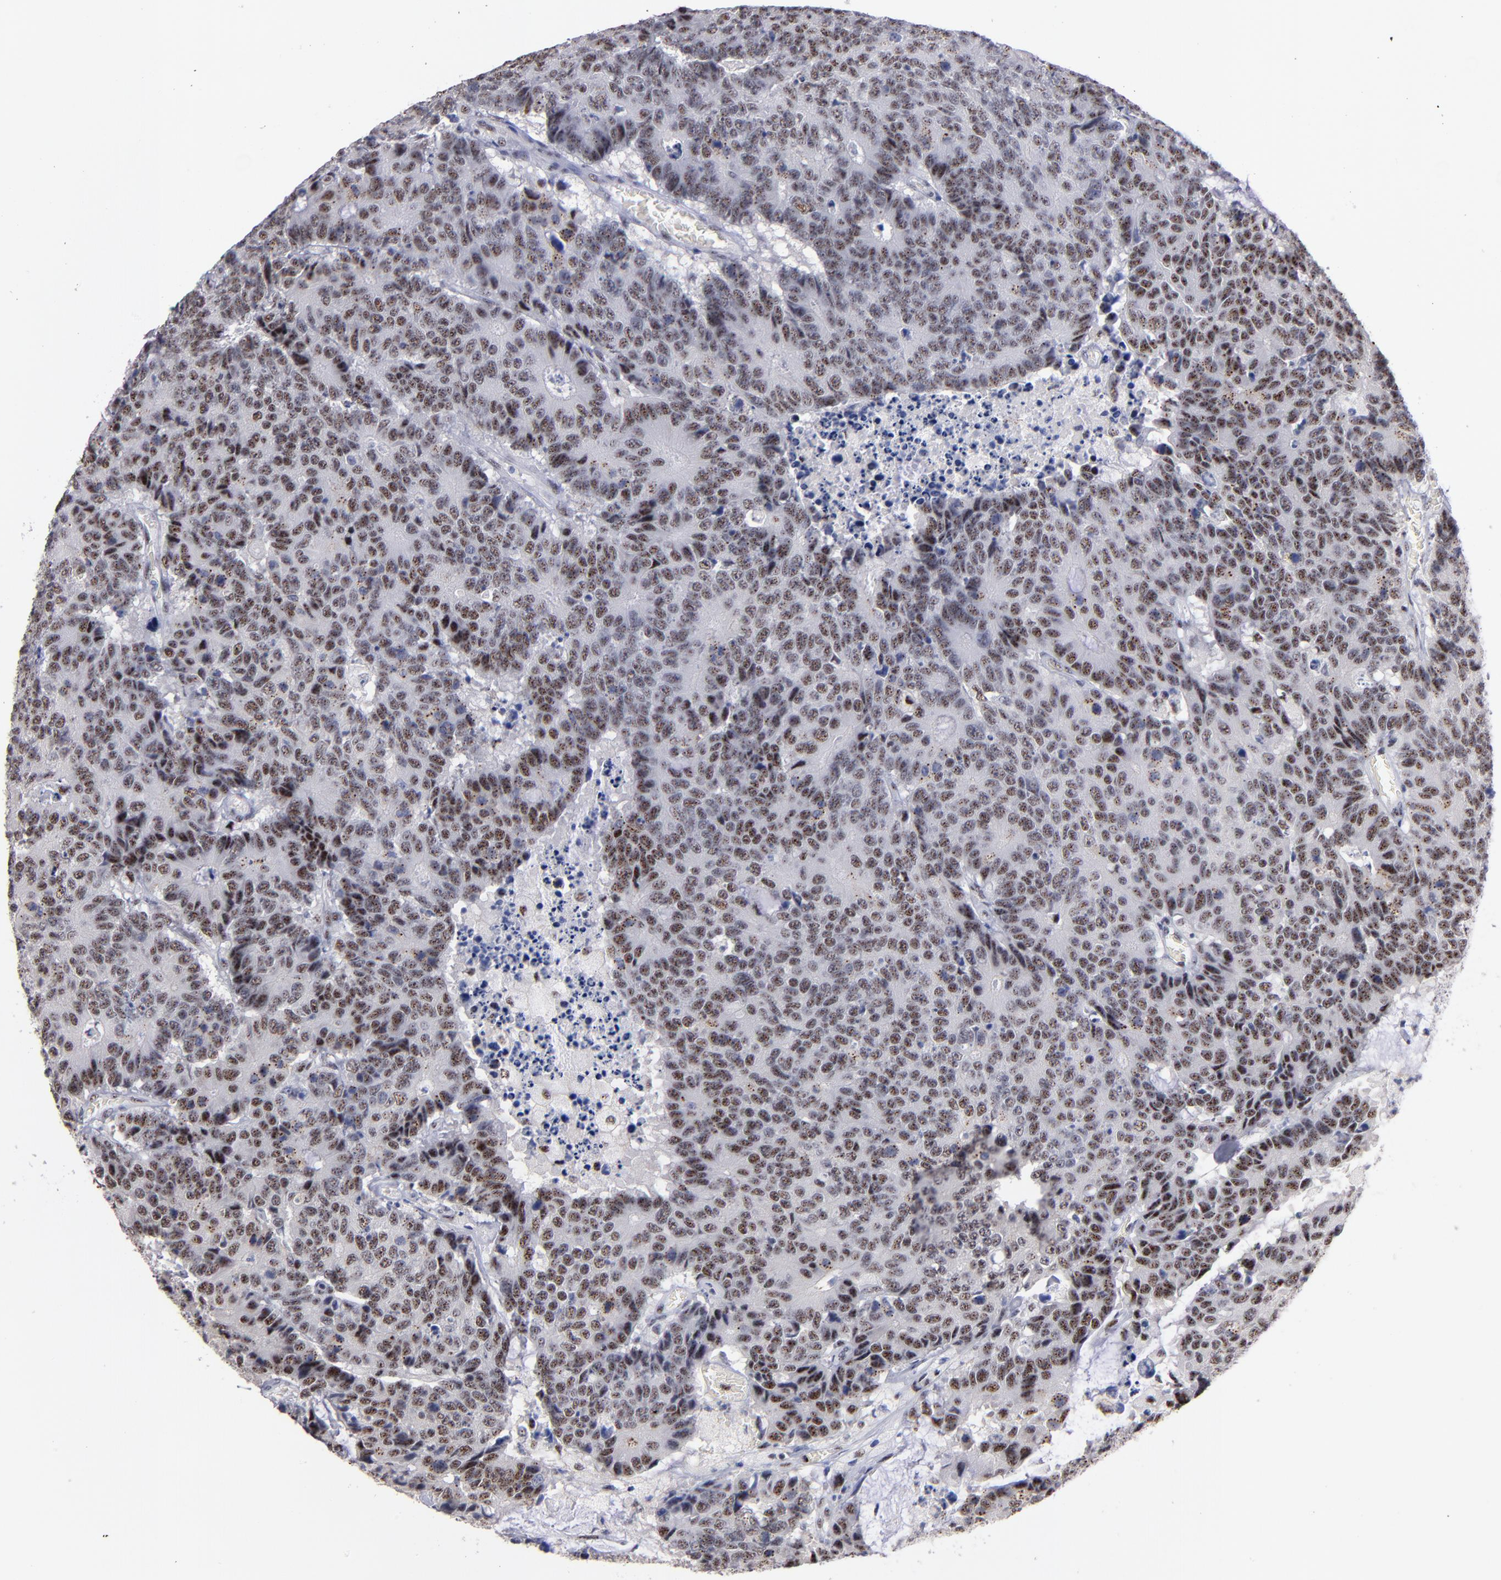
{"staining": {"intensity": "moderate", "quantity": ">75%", "location": "nuclear"}, "tissue": "colorectal cancer", "cell_type": "Tumor cells", "image_type": "cancer", "snomed": [{"axis": "morphology", "description": "Adenocarcinoma, NOS"}, {"axis": "topography", "description": "Colon"}], "caption": "Moderate nuclear protein expression is identified in approximately >75% of tumor cells in adenocarcinoma (colorectal).", "gene": "RAF1", "patient": {"sex": "female", "age": 86}}